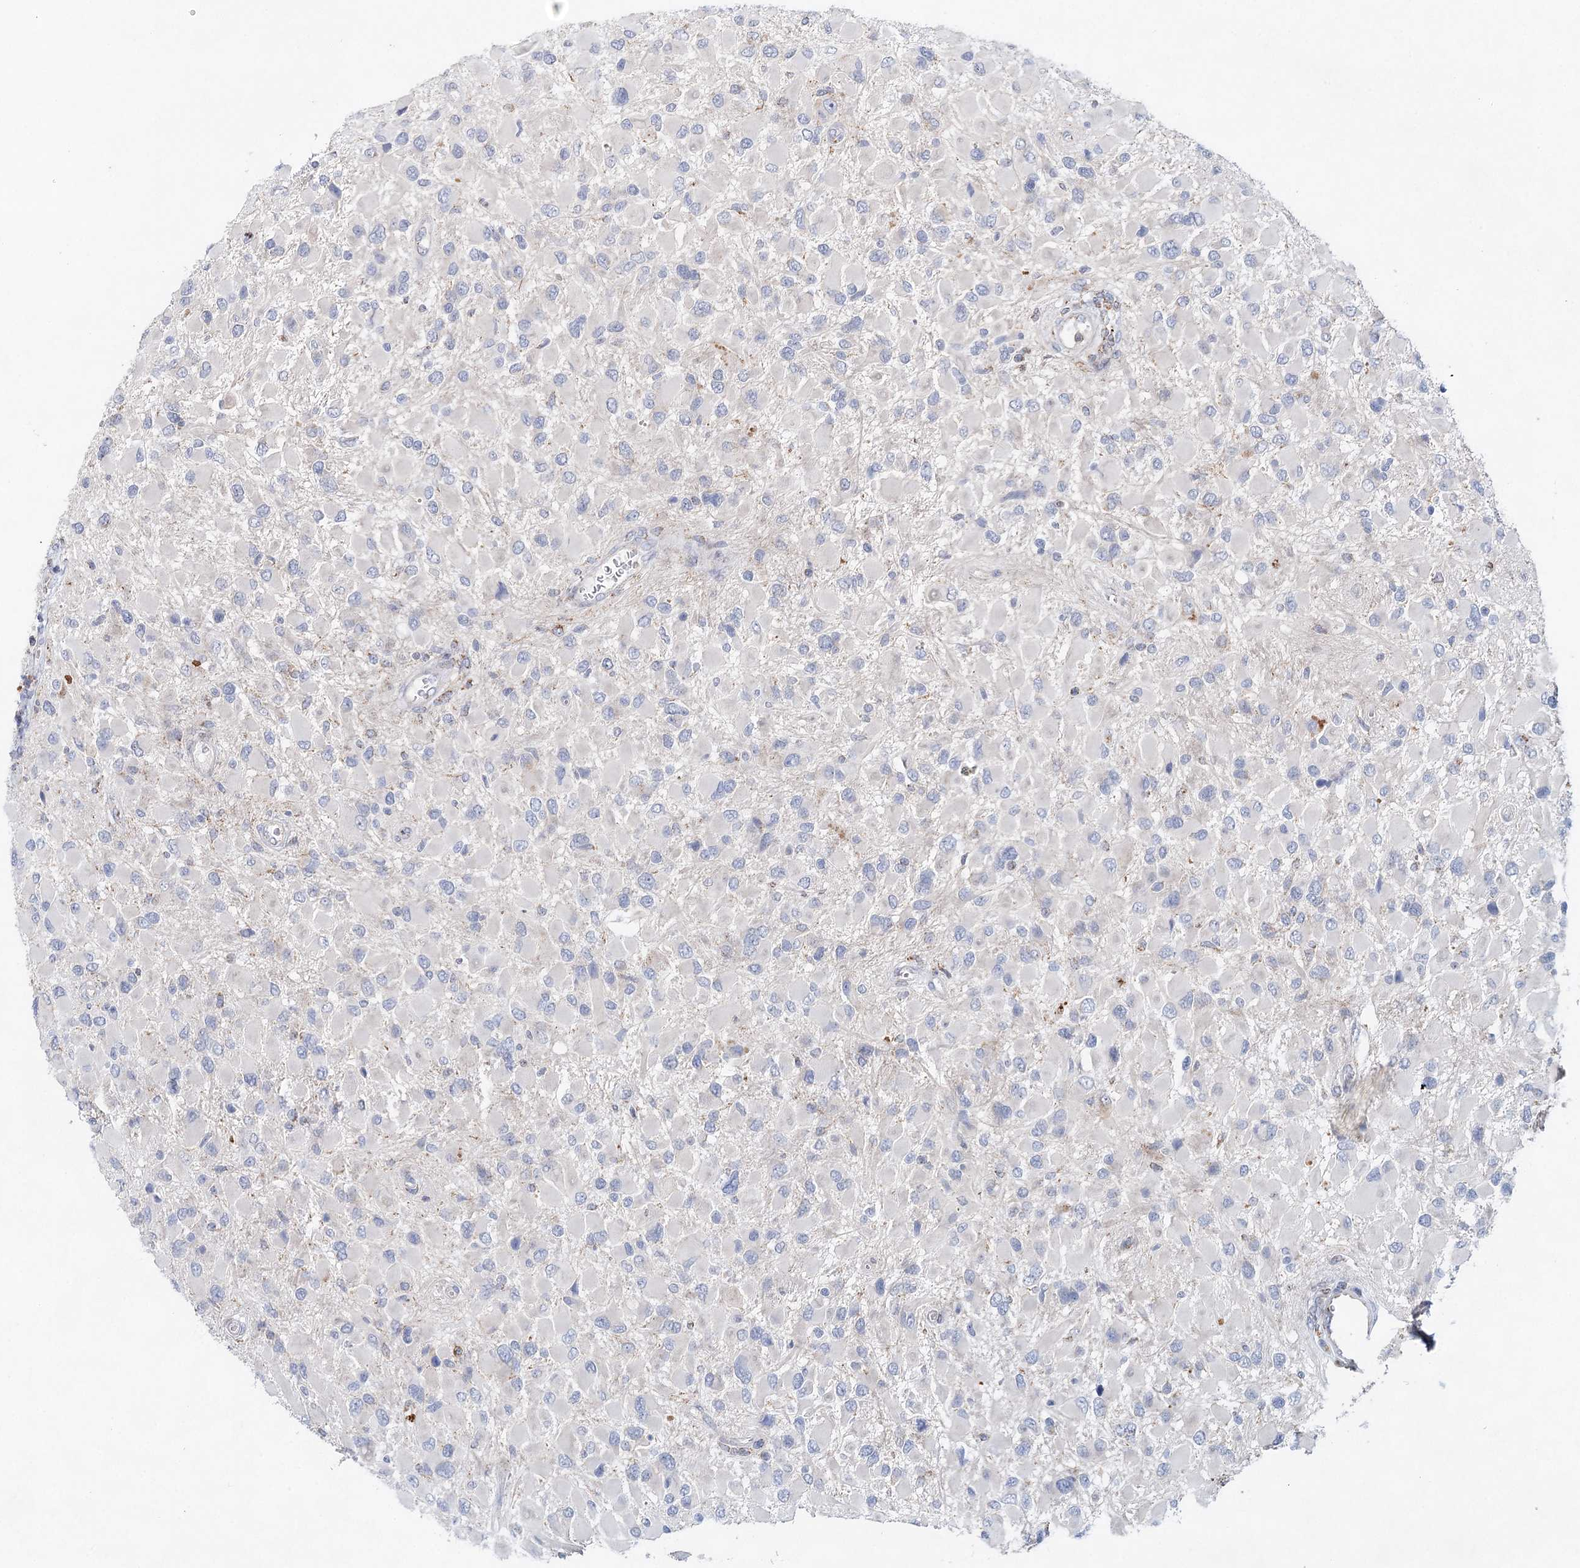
{"staining": {"intensity": "negative", "quantity": "none", "location": "none"}, "tissue": "glioma", "cell_type": "Tumor cells", "image_type": "cancer", "snomed": [{"axis": "morphology", "description": "Glioma, malignant, High grade"}, {"axis": "topography", "description": "Brain"}], "caption": "DAB (3,3'-diaminobenzidine) immunohistochemical staining of malignant high-grade glioma demonstrates no significant expression in tumor cells.", "gene": "XPO6", "patient": {"sex": "male", "age": 53}}